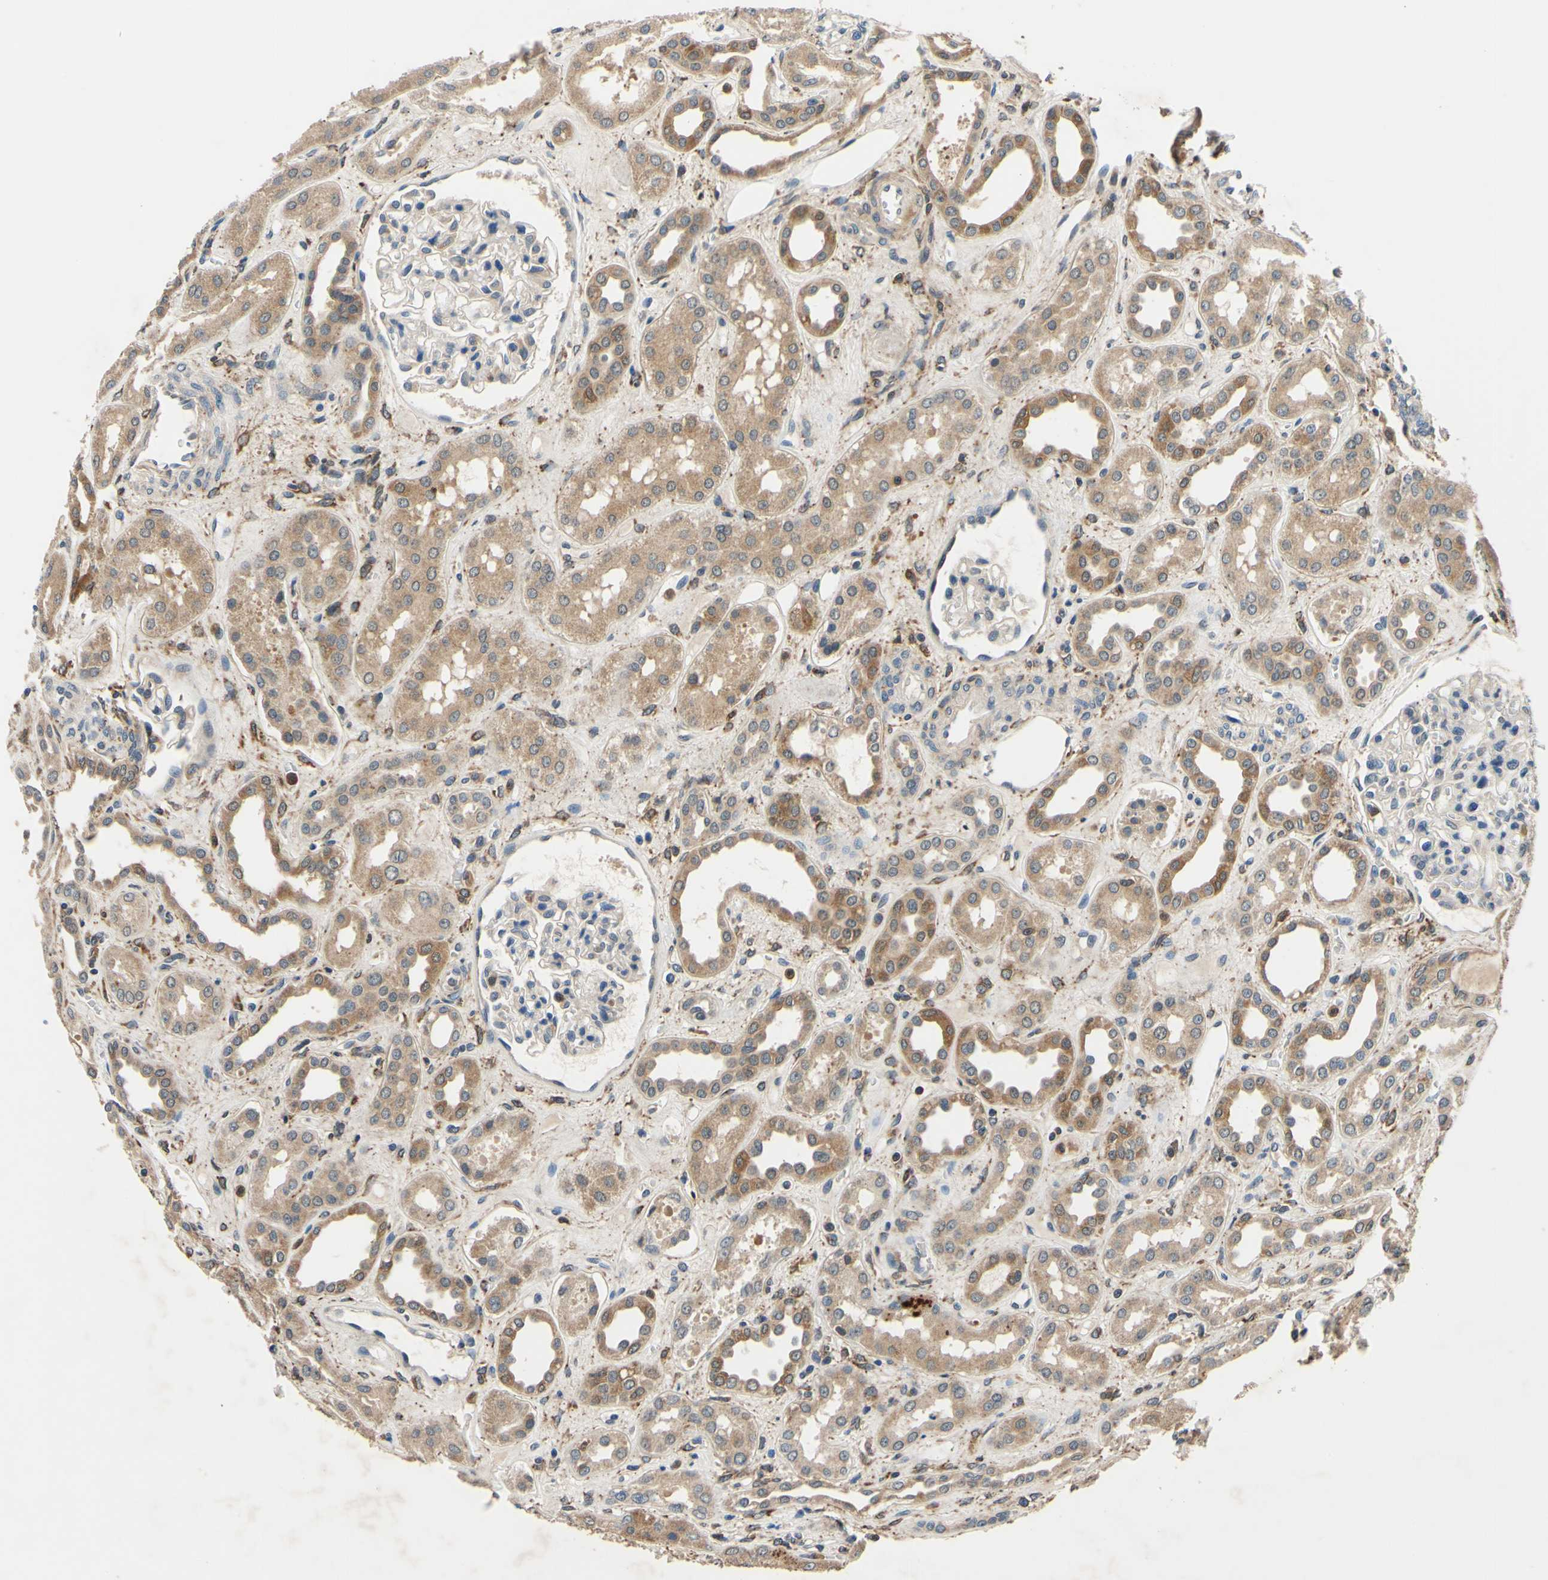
{"staining": {"intensity": "negative", "quantity": "none", "location": "none"}, "tissue": "kidney", "cell_type": "Cells in glomeruli", "image_type": "normal", "snomed": [{"axis": "morphology", "description": "Normal tissue, NOS"}, {"axis": "topography", "description": "Kidney"}], "caption": "DAB (3,3'-diaminobenzidine) immunohistochemical staining of unremarkable human kidney exhibits no significant expression in cells in glomeruli. (DAB immunohistochemistry, high magnification).", "gene": "PLA2G4A", "patient": {"sex": "male", "age": 59}}